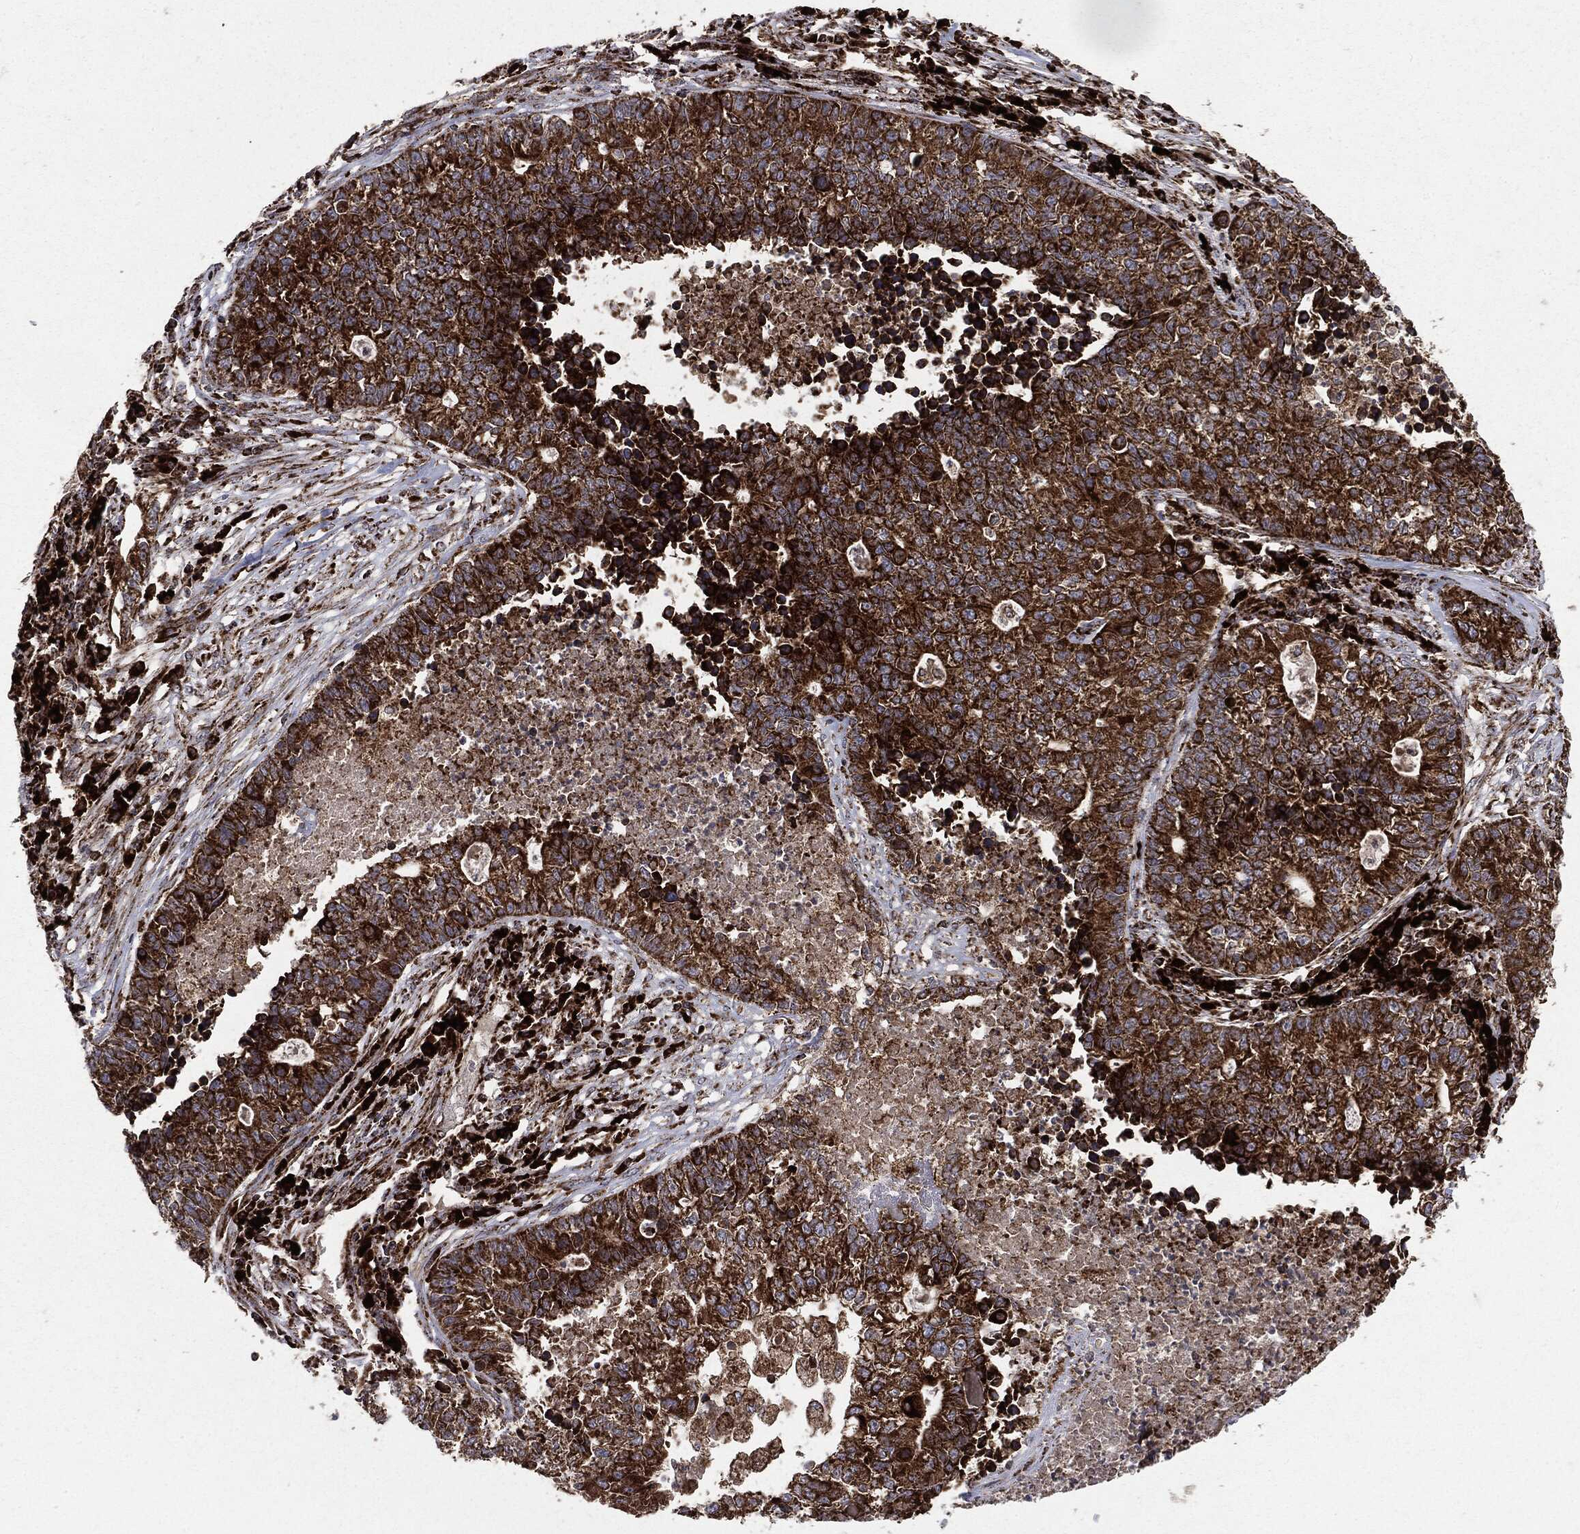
{"staining": {"intensity": "strong", "quantity": ">75%", "location": "cytoplasmic/membranous"}, "tissue": "lung cancer", "cell_type": "Tumor cells", "image_type": "cancer", "snomed": [{"axis": "morphology", "description": "Adenocarcinoma, NOS"}, {"axis": "topography", "description": "Lung"}], "caption": "Lung cancer stained with a protein marker demonstrates strong staining in tumor cells.", "gene": "MAP2K1", "patient": {"sex": "male", "age": 57}}